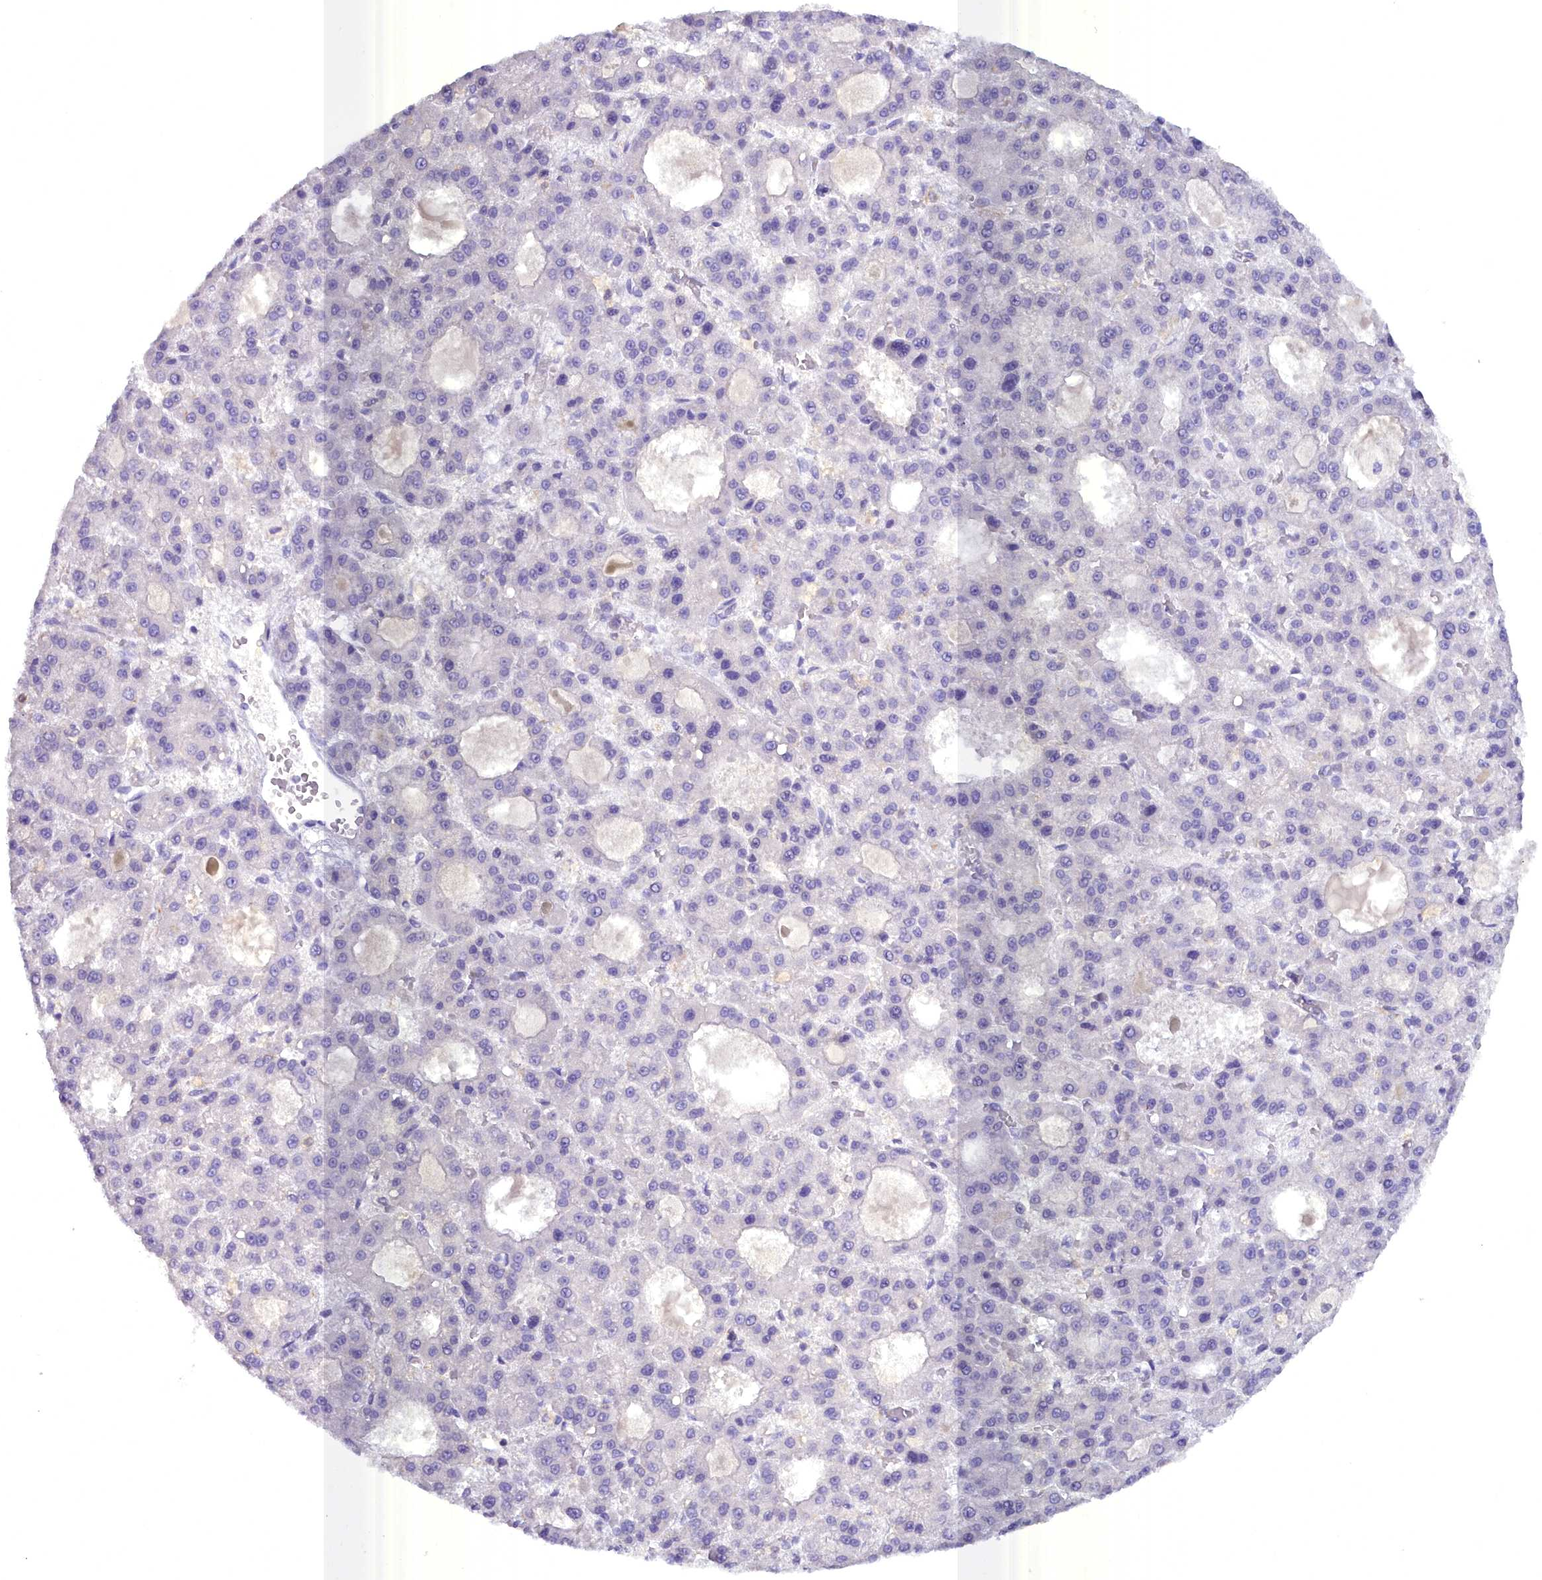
{"staining": {"intensity": "negative", "quantity": "none", "location": "none"}, "tissue": "liver cancer", "cell_type": "Tumor cells", "image_type": "cancer", "snomed": [{"axis": "morphology", "description": "Carcinoma, Hepatocellular, NOS"}, {"axis": "topography", "description": "Liver"}], "caption": "Photomicrograph shows no protein staining in tumor cells of liver hepatocellular carcinoma tissue.", "gene": "BLNK", "patient": {"sex": "male", "age": 70}}